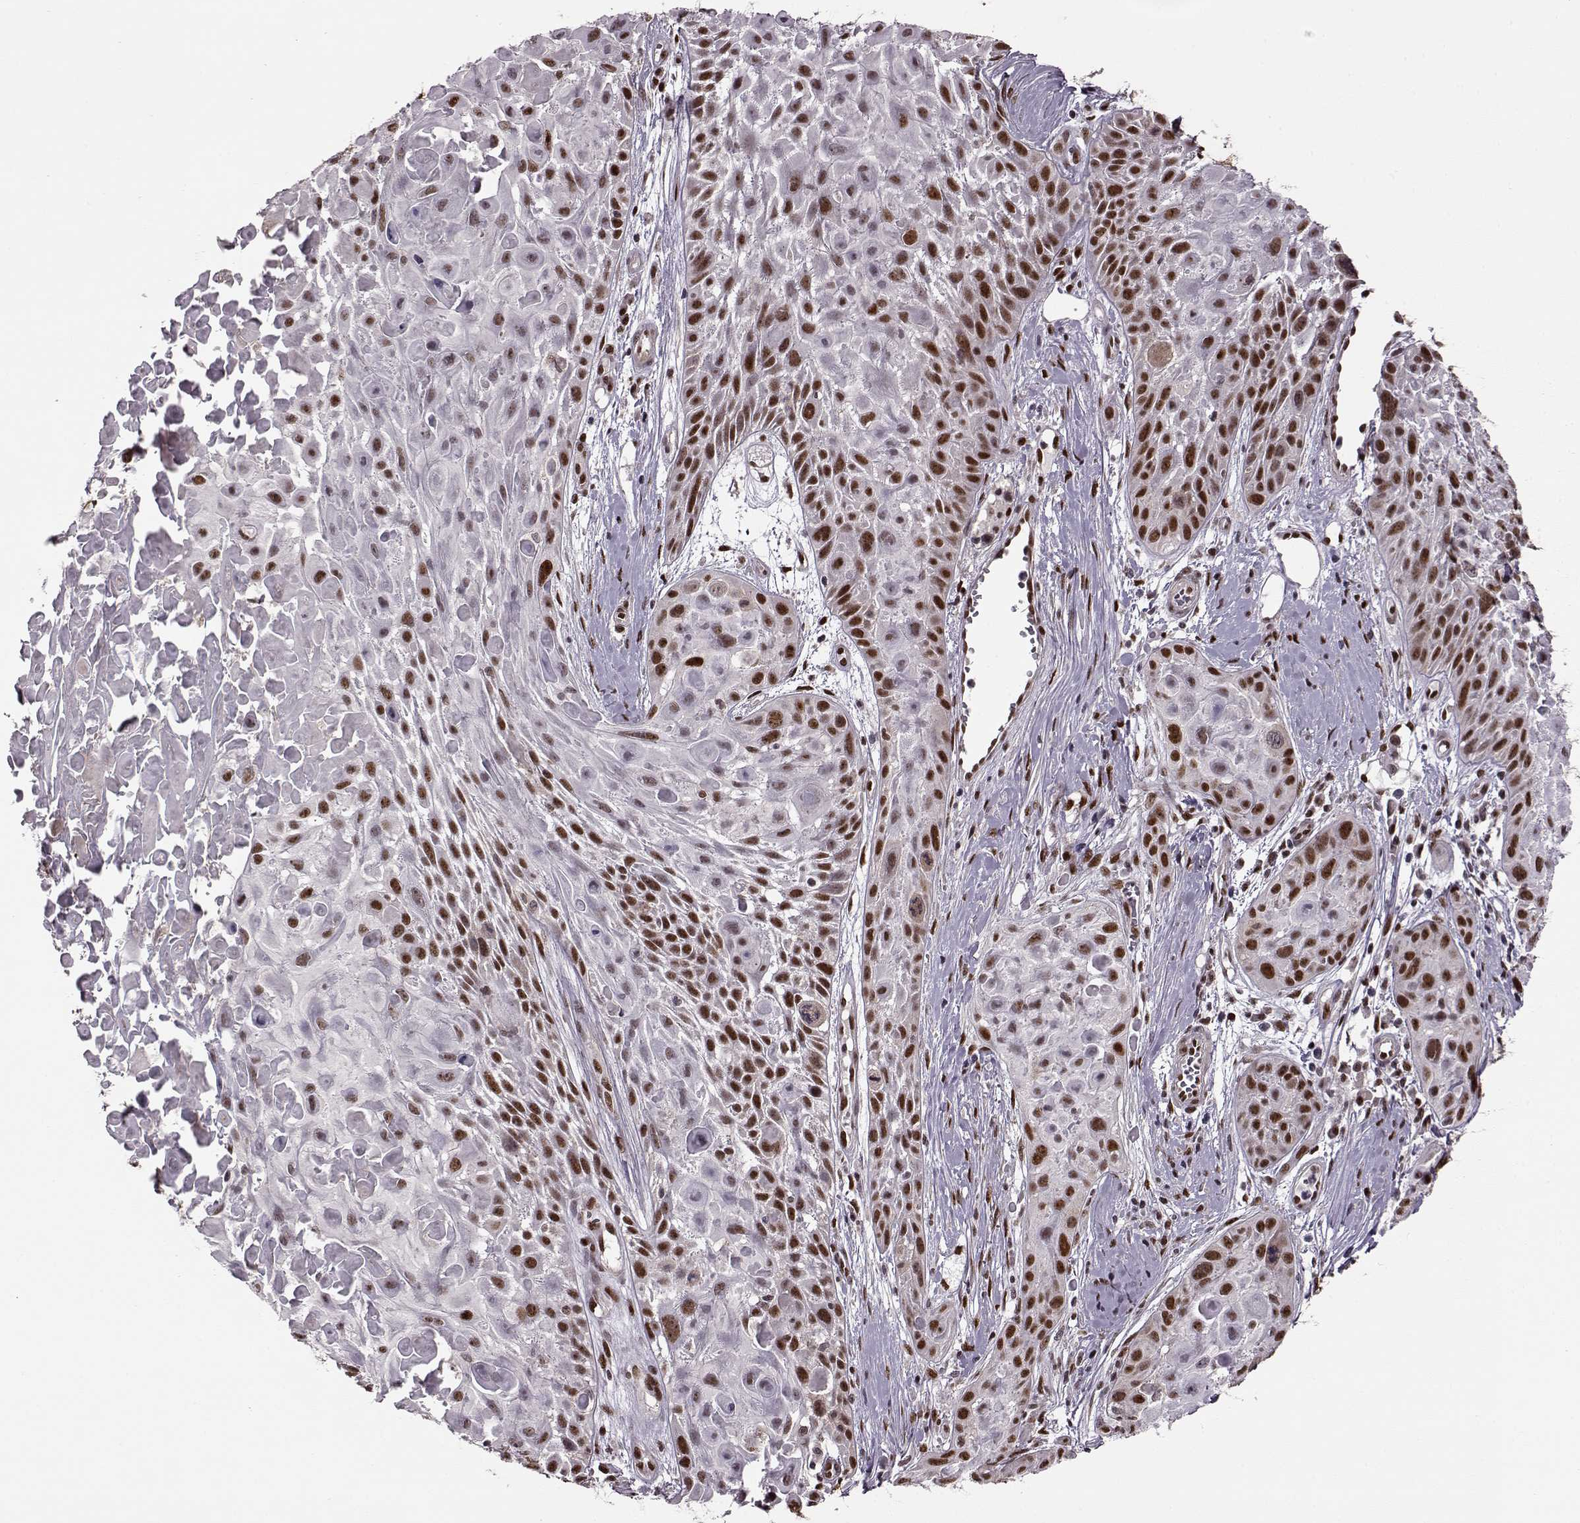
{"staining": {"intensity": "strong", "quantity": ">75%", "location": "nuclear"}, "tissue": "skin cancer", "cell_type": "Tumor cells", "image_type": "cancer", "snomed": [{"axis": "morphology", "description": "Squamous cell carcinoma, NOS"}, {"axis": "topography", "description": "Skin"}, {"axis": "topography", "description": "Anal"}], "caption": "There is high levels of strong nuclear staining in tumor cells of skin cancer (squamous cell carcinoma), as demonstrated by immunohistochemical staining (brown color).", "gene": "FTO", "patient": {"sex": "female", "age": 75}}